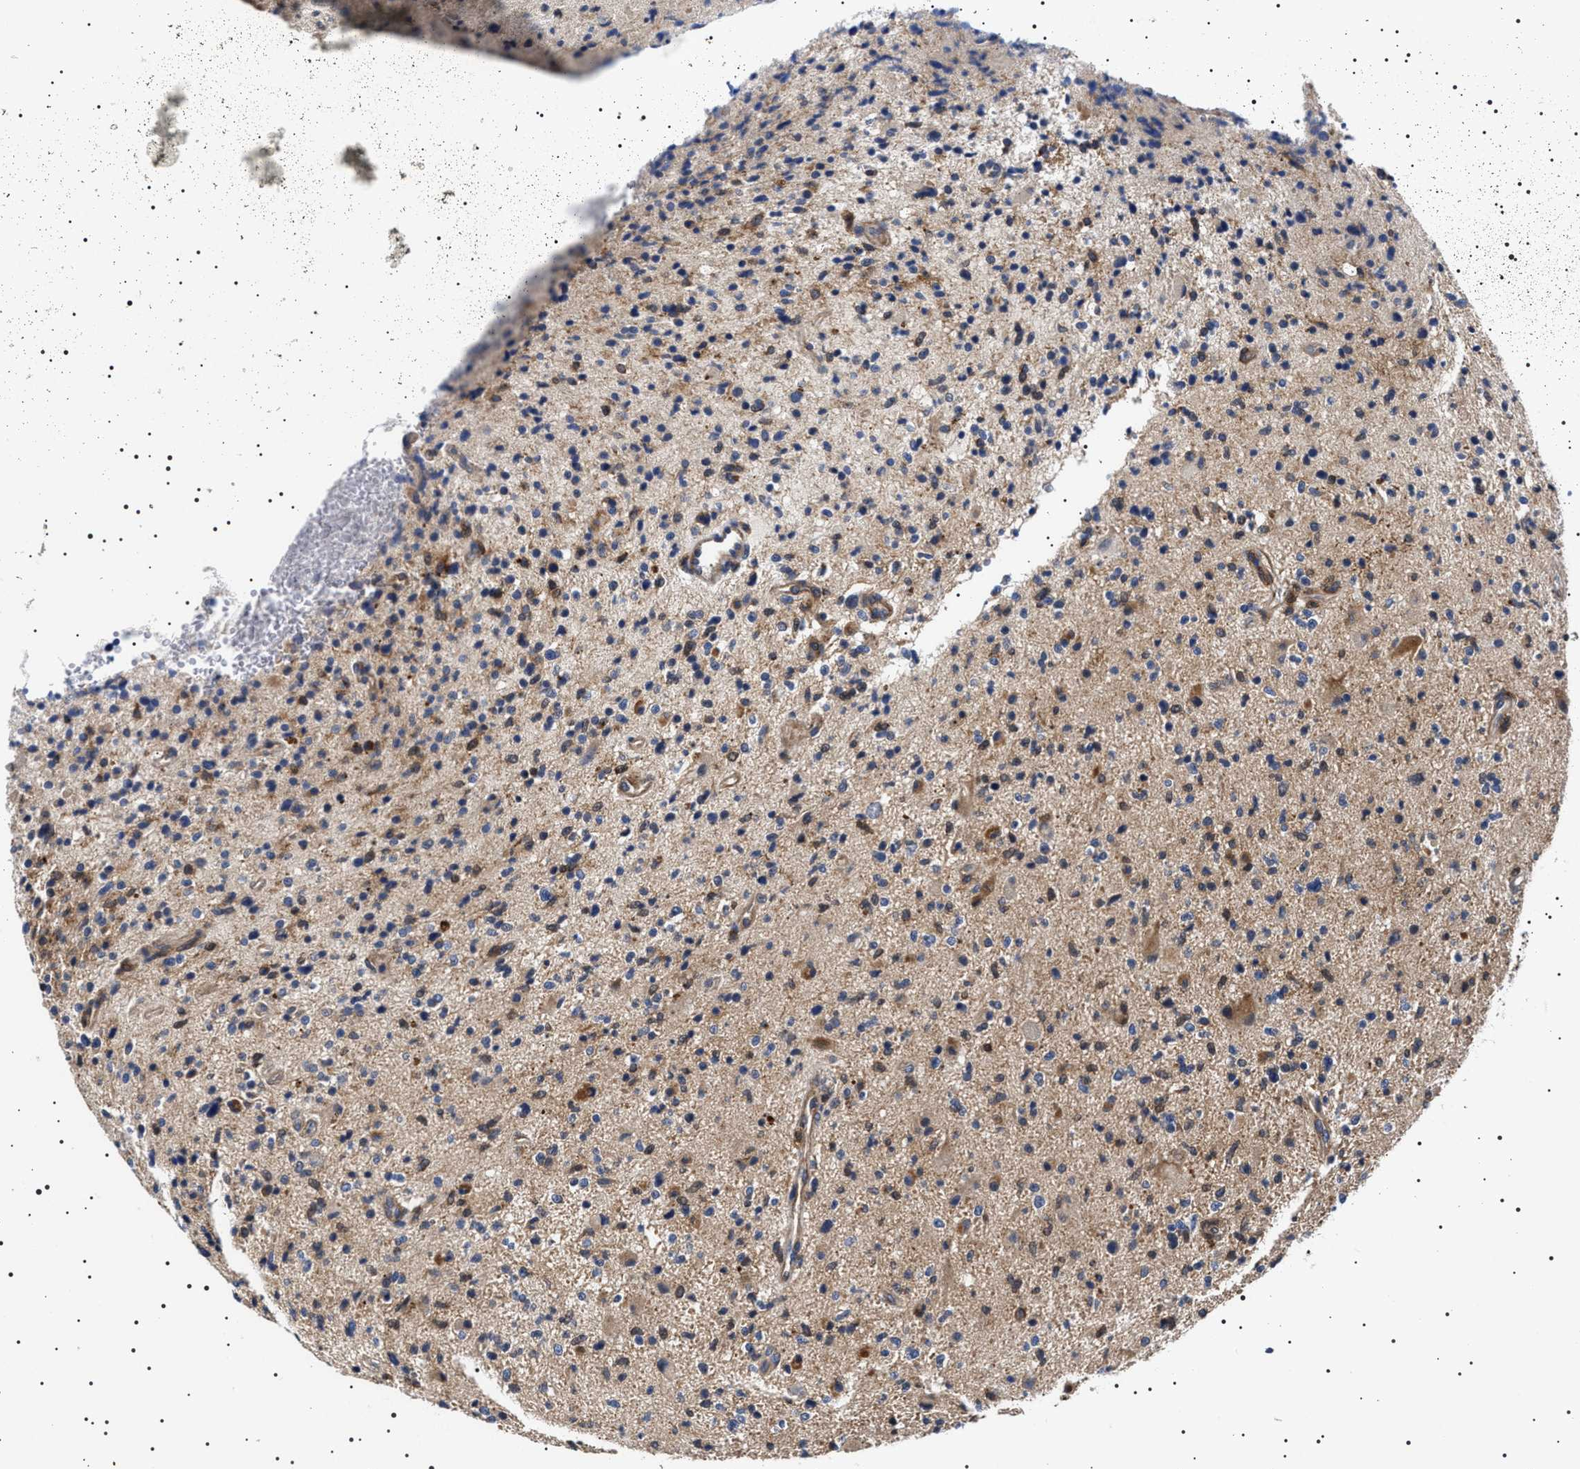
{"staining": {"intensity": "moderate", "quantity": "<25%", "location": "cytoplasmic/membranous"}, "tissue": "glioma", "cell_type": "Tumor cells", "image_type": "cancer", "snomed": [{"axis": "morphology", "description": "Glioma, malignant, High grade"}, {"axis": "topography", "description": "Brain"}], "caption": "This photomicrograph exhibits immunohistochemistry (IHC) staining of human glioma, with low moderate cytoplasmic/membranous expression in about <25% of tumor cells.", "gene": "SLC4A7", "patient": {"sex": "male", "age": 48}}